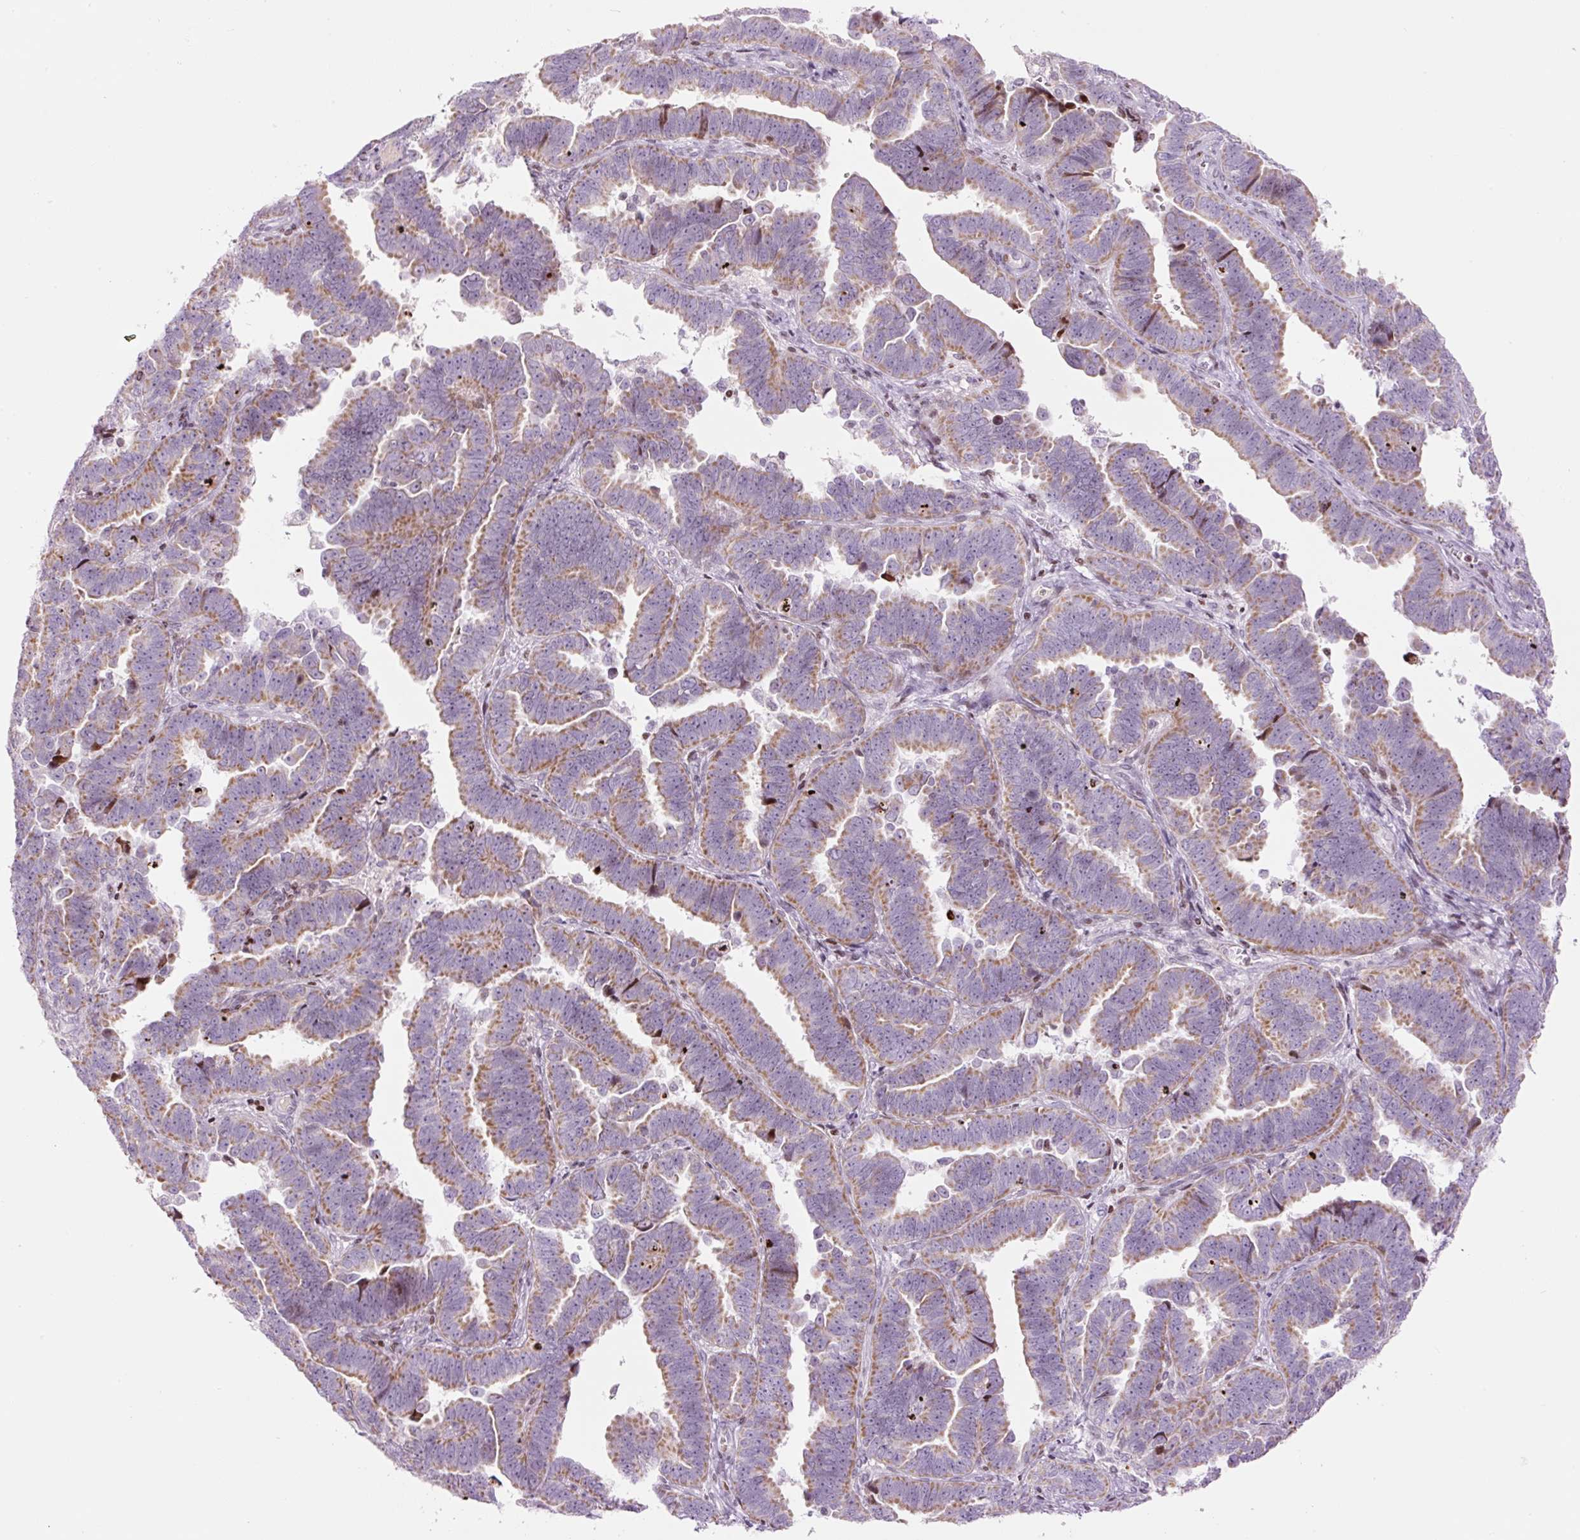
{"staining": {"intensity": "moderate", "quantity": ">75%", "location": "cytoplasmic/membranous"}, "tissue": "endometrial cancer", "cell_type": "Tumor cells", "image_type": "cancer", "snomed": [{"axis": "morphology", "description": "Adenocarcinoma, NOS"}, {"axis": "topography", "description": "Endometrium"}], "caption": "Endometrial cancer stained with DAB (3,3'-diaminobenzidine) immunohistochemistry displays medium levels of moderate cytoplasmic/membranous staining in approximately >75% of tumor cells. (brown staining indicates protein expression, while blue staining denotes nuclei).", "gene": "TMEM177", "patient": {"sex": "female", "age": 75}}